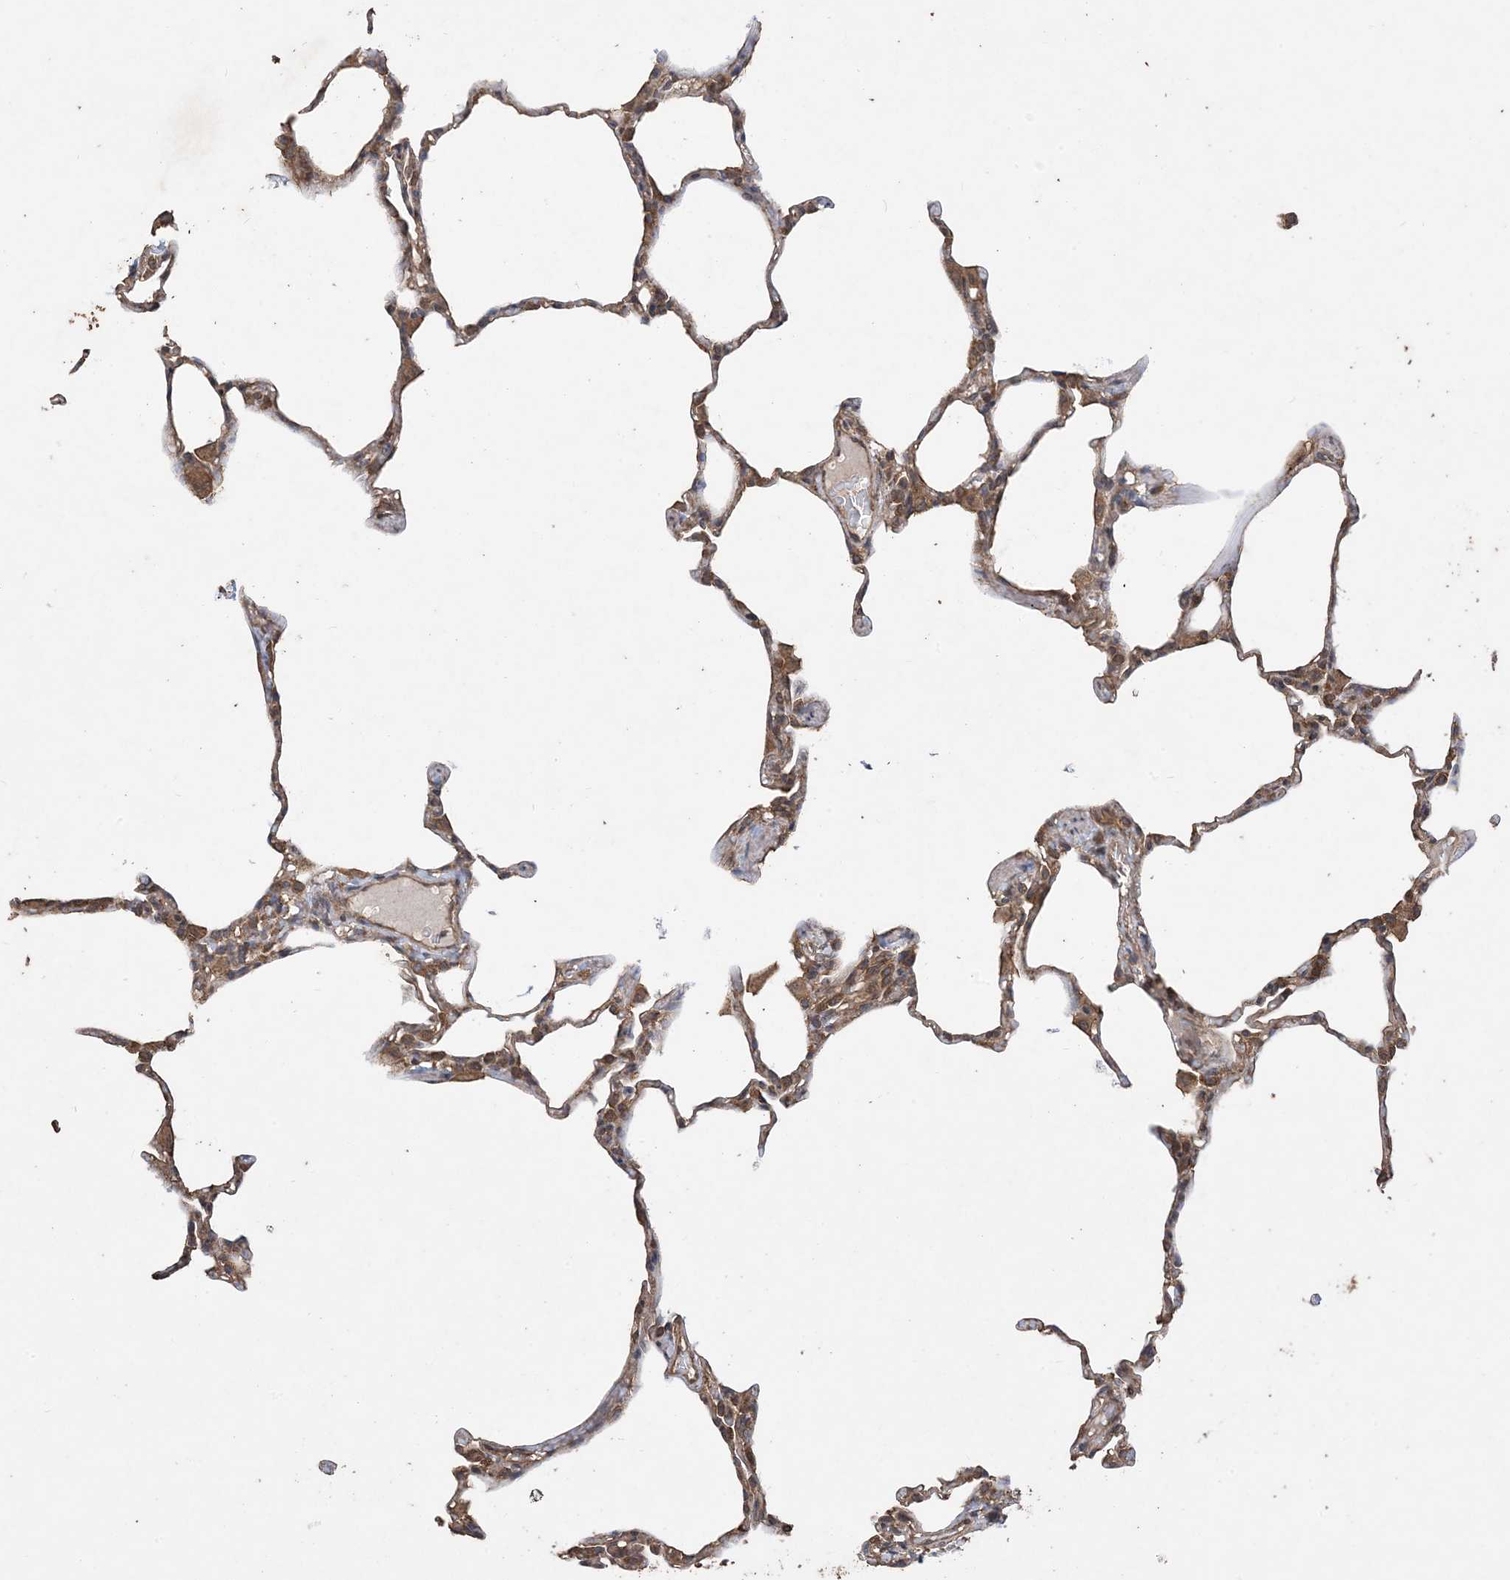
{"staining": {"intensity": "moderate", "quantity": "25%-75%", "location": "cytoplasmic/membranous"}, "tissue": "lung", "cell_type": "Alveolar cells", "image_type": "normal", "snomed": [{"axis": "morphology", "description": "Normal tissue, NOS"}, {"axis": "topography", "description": "Lung"}], "caption": "Protein expression analysis of normal human lung reveals moderate cytoplasmic/membranous expression in about 25%-75% of alveolar cells.", "gene": "ZKSCAN5", "patient": {"sex": "male", "age": 20}}